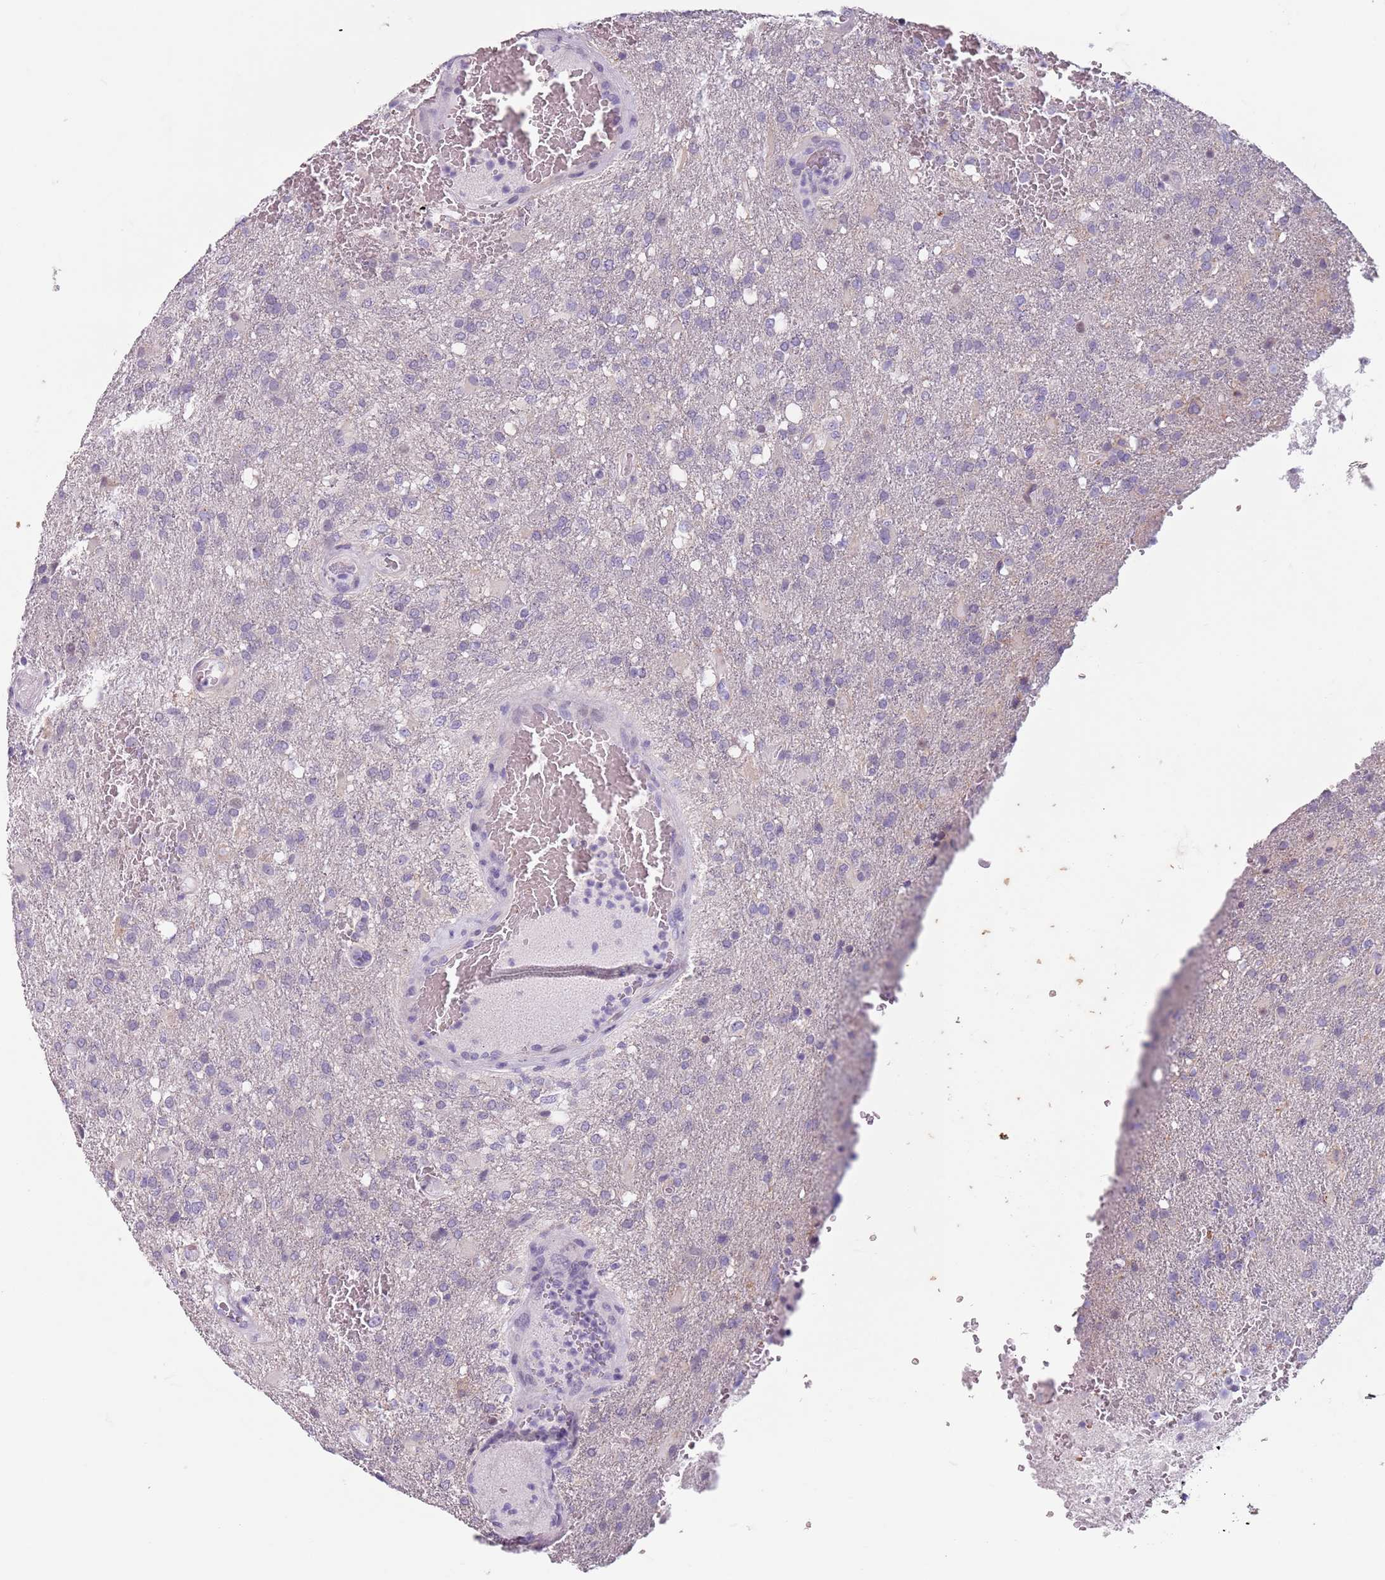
{"staining": {"intensity": "negative", "quantity": "none", "location": "none"}, "tissue": "glioma", "cell_type": "Tumor cells", "image_type": "cancer", "snomed": [{"axis": "morphology", "description": "Glioma, malignant, High grade"}, {"axis": "topography", "description": "Brain"}], "caption": "Immunohistochemical staining of malignant glioma (high-grade) reveals no significant expression in tumor cells.", "gene": "SPESP1", "patient": {"sex": "female", "age": 74}}